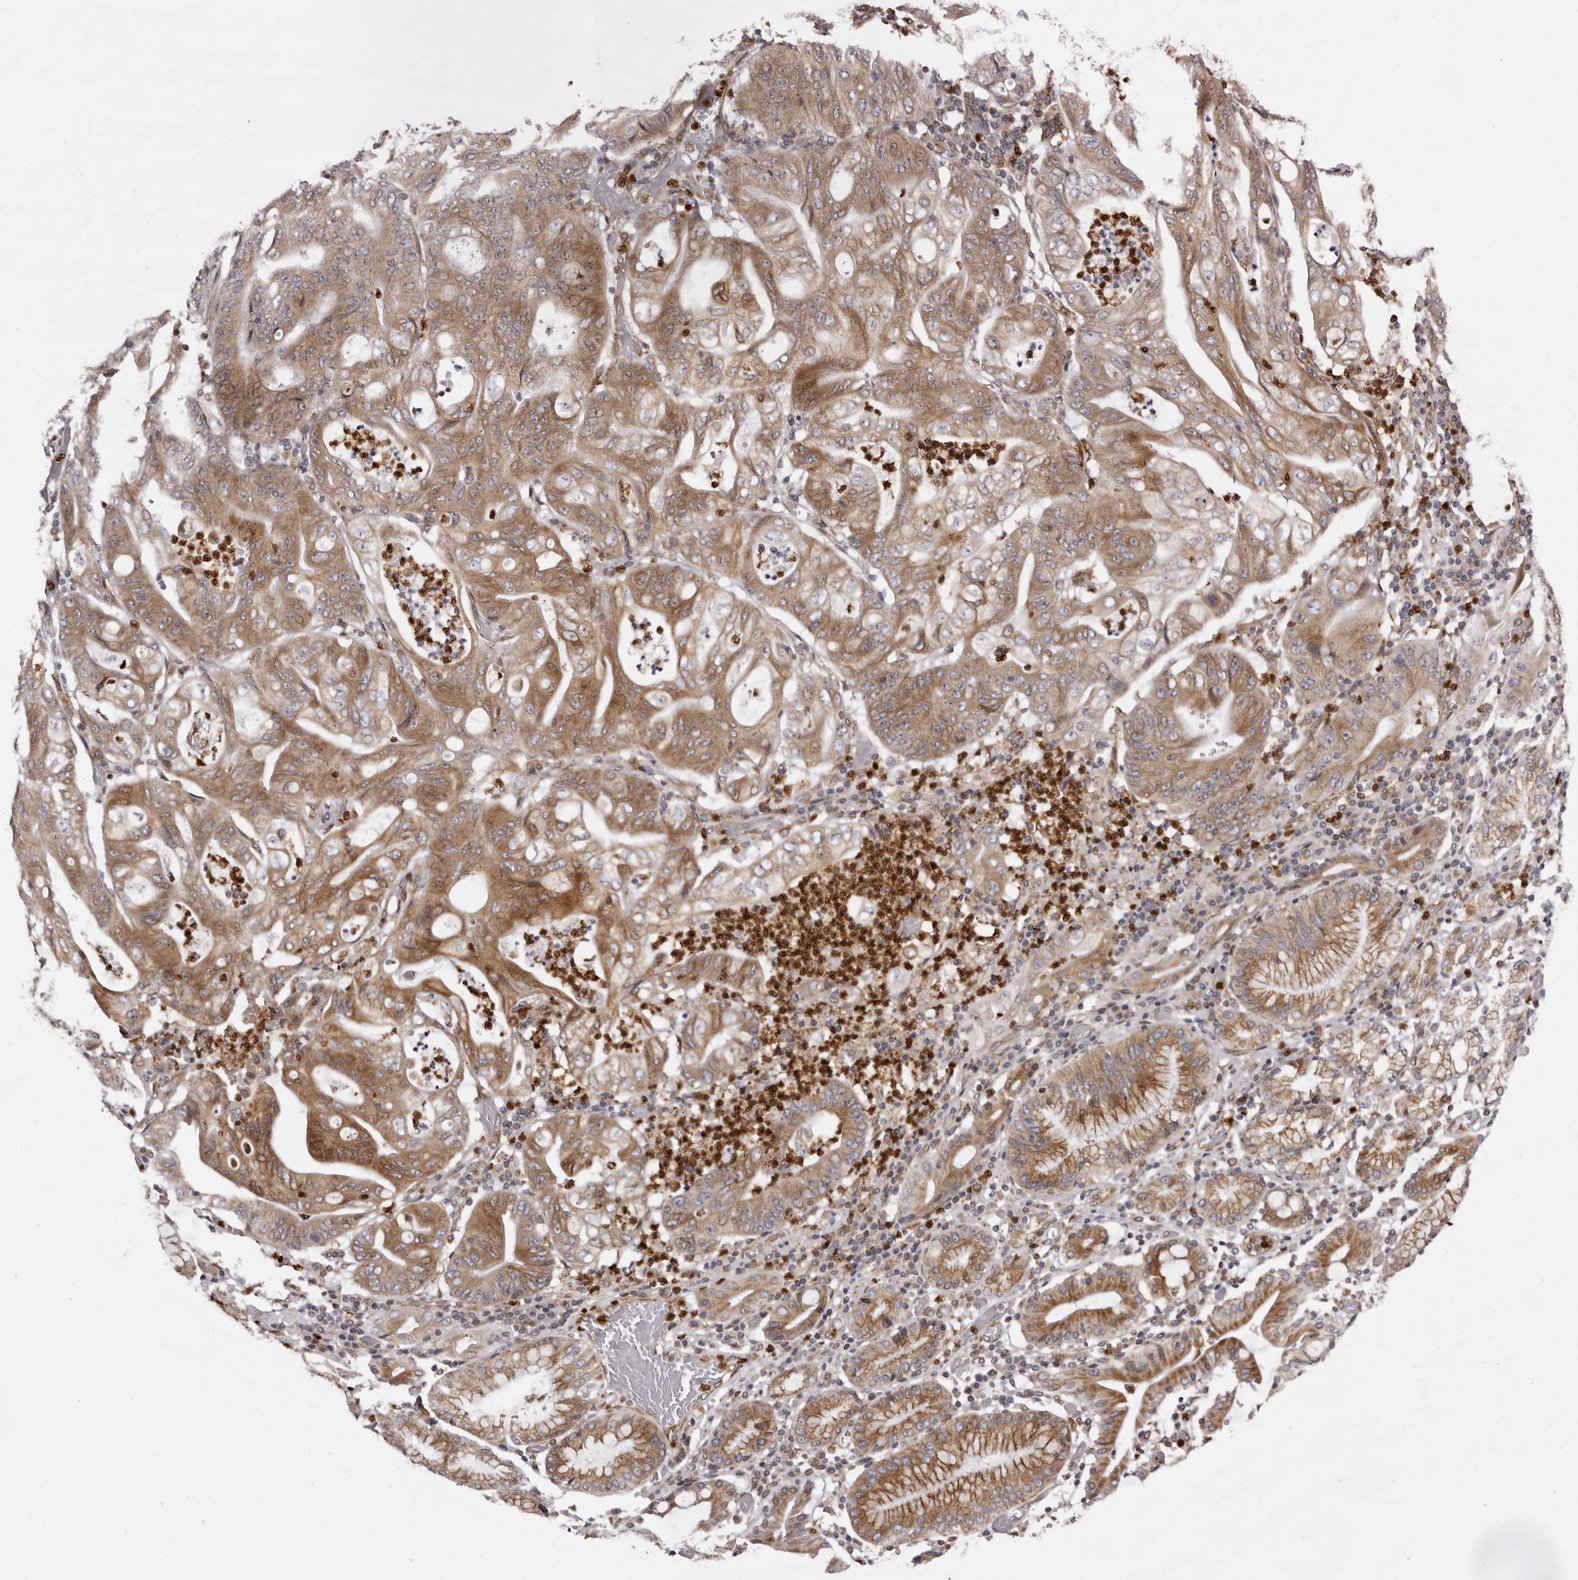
{"staining": {"intensity": "moderate", "quantity": ">75%", "location": "cytoplasmic/membranous"}, "tissue": "stomach cancer", "cell_type": "Tumor cells", "image_type": "cancer", "snomed": [{"axis": "morphology", "description": "Adenocarcinoma, NOS"}, {"axis": "topography", "description": "Stomach"}], "caption": "An immunohistochemistry image of neoplastic tissue is shown. Protein staining in brown labels moderate cytoplasmic/membranous positivity in adenocarcinoma (stomach) within tumor cells. (DAB (3,3'-diaminobenzidine) IHC with brightfield microscopy, high magnification).", "gene": "C4orf3", "patient": {"sex": "female", "age": 73}}